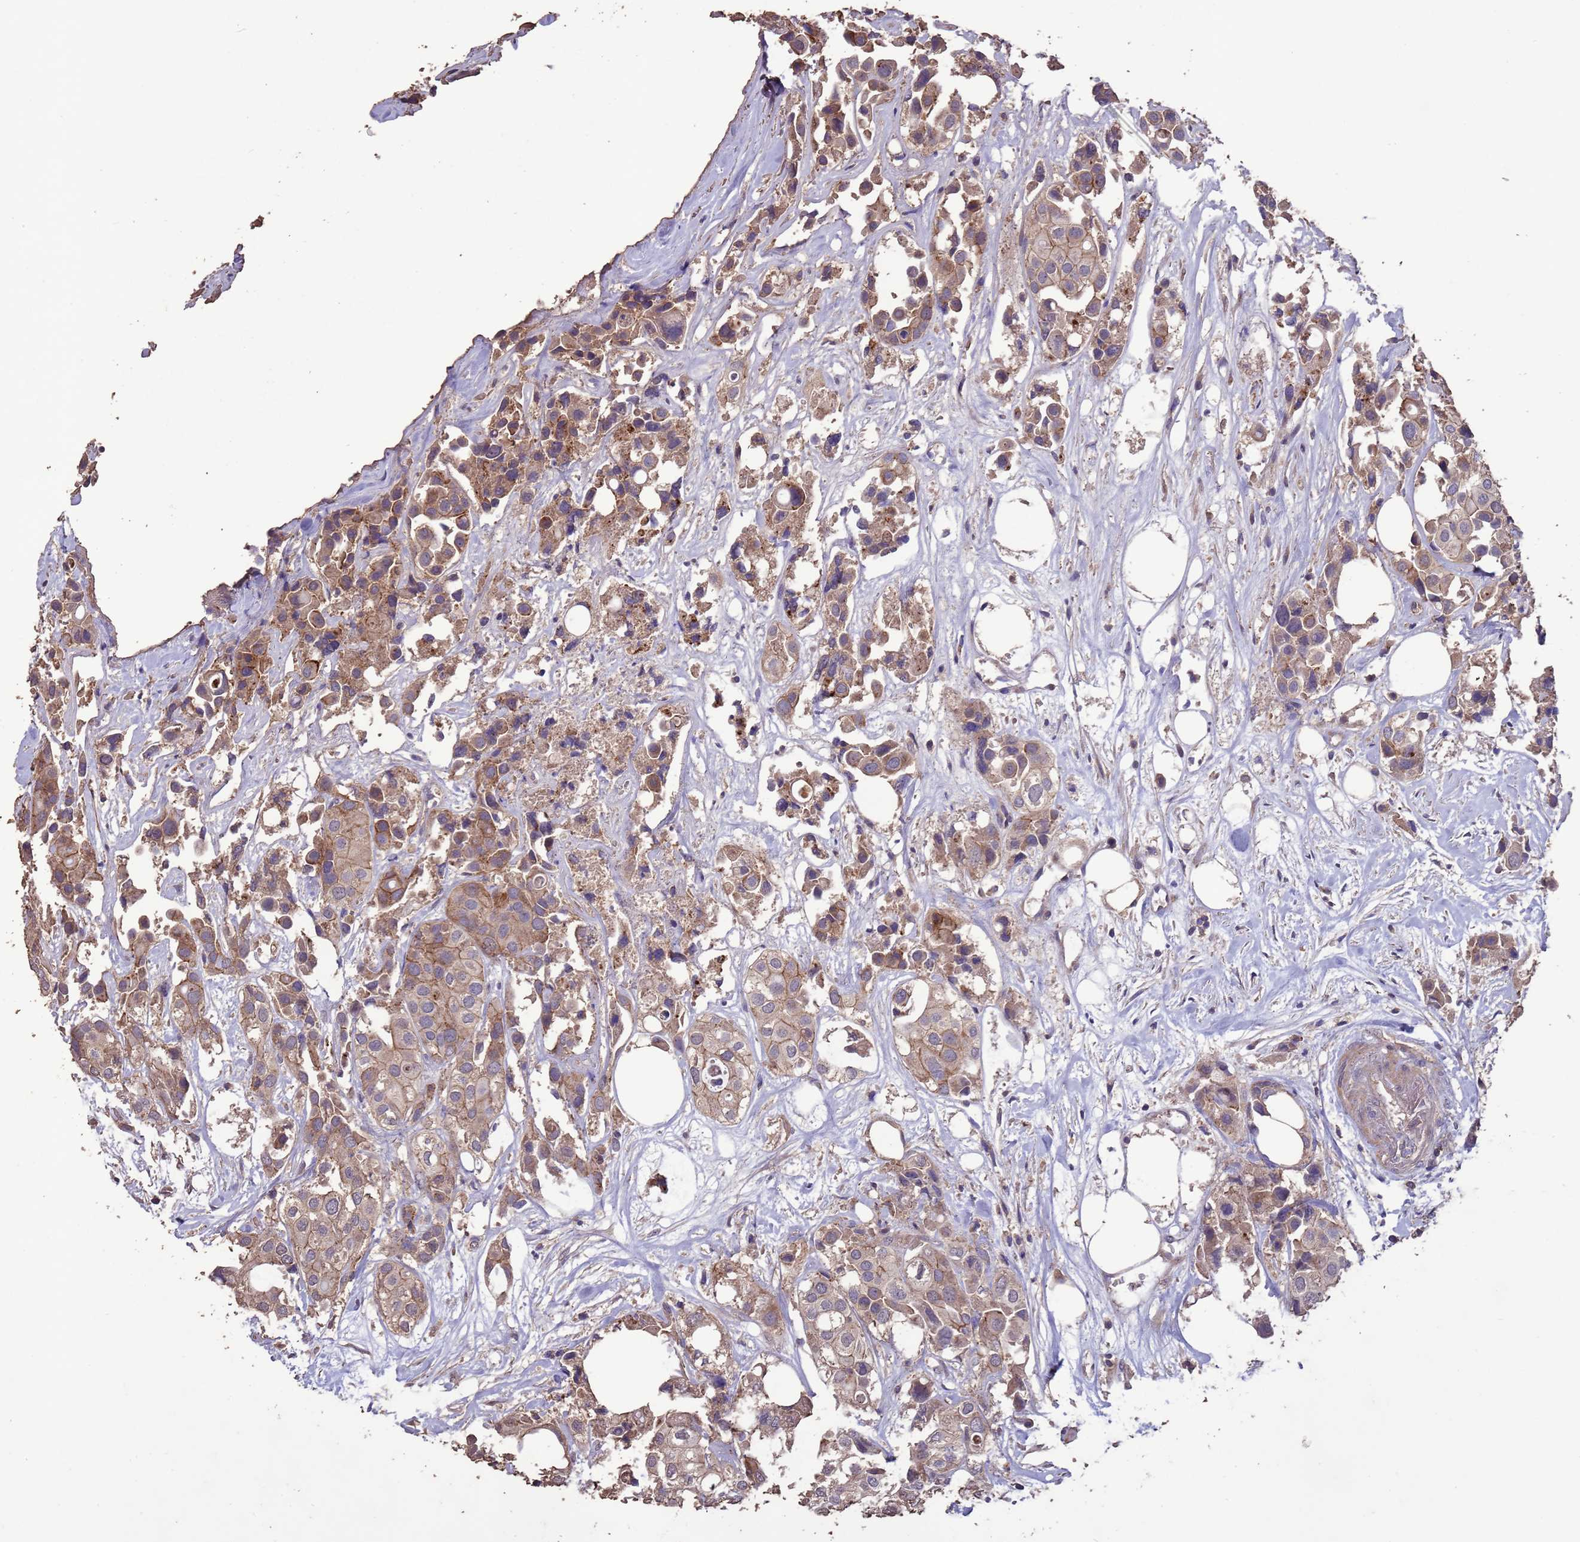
{"staining": {"intensity": "moderate", "quantity": ">75%", "location": "cytoplasmic/membranous"}, "tissue": "urothelial cancer", "cell_type": "Tumor cells", "image_type": "cancer", "snomed": [{"axis": "morphology", "description": "Urothelial carcinoma, High grade"}, {"axis": "topography", "description": "Urinary bladder"}], "caption": "Protein staining shows moderate cytoplasmic/membranous staining in approximately >75% of tumor cells in urothelial cancer. Using DAB (brown) and hematoxylin (blue) stains, captured at high magnification using brightfield microscopy.", "gene": "SLC9B2", "patient": {"sex": "male", "age": 64}}